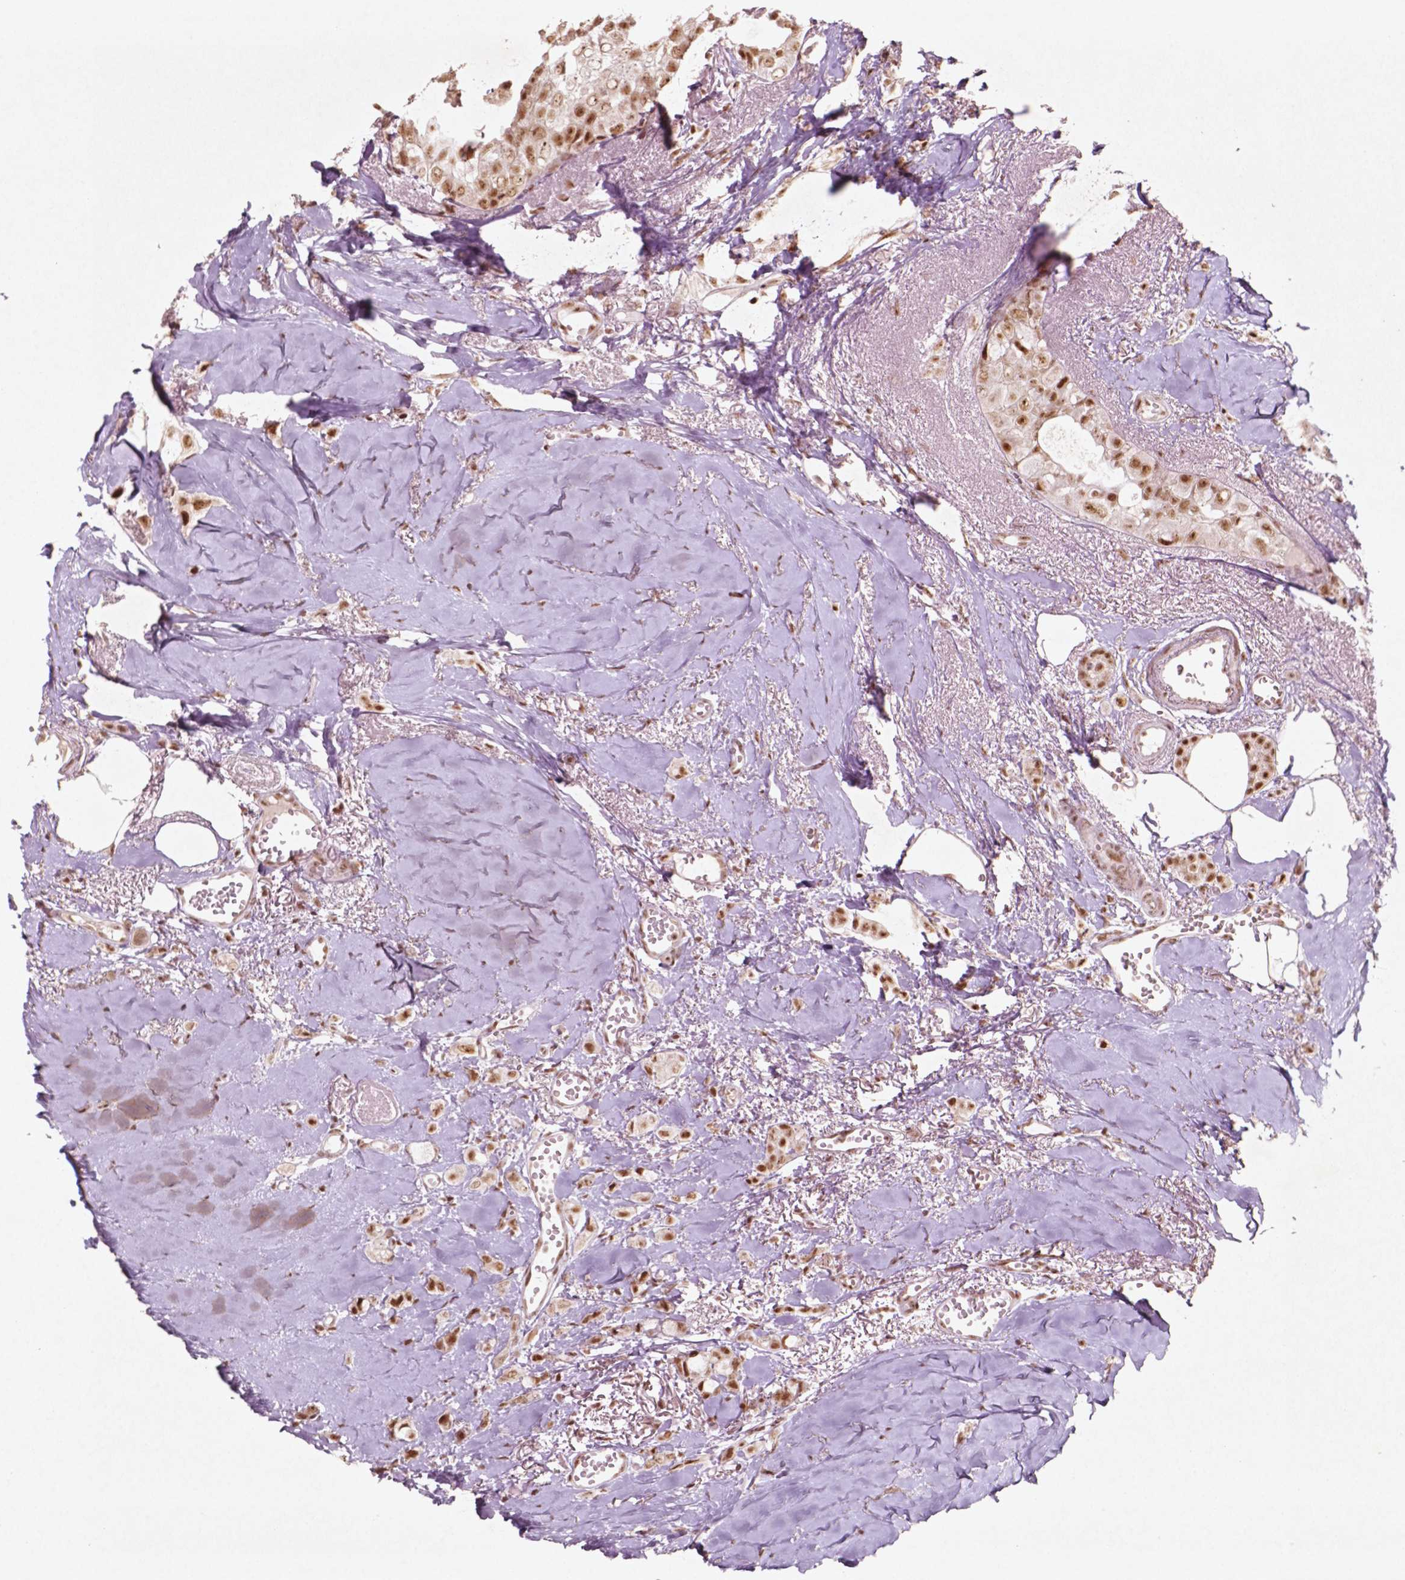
{"staining": {"intensity": "moderate", "quantity": ">75%", "location": "nuclear"}, "tissue": "breast cancer", "cell_type": "Tumor cells", "image_type": "cancer", "snomed": [{"axis": "morphology", "description": "Duct carcinoma"}, {"axis": "topography", "description": "Breast"}], "caption": "Breast cancer (infiltrating ductal carcinoma) stained with a protein marker exhibits moderate staining in tumor cells.", "gene": "HMG20B", "patient": {"sex": "female", "age": 85}}